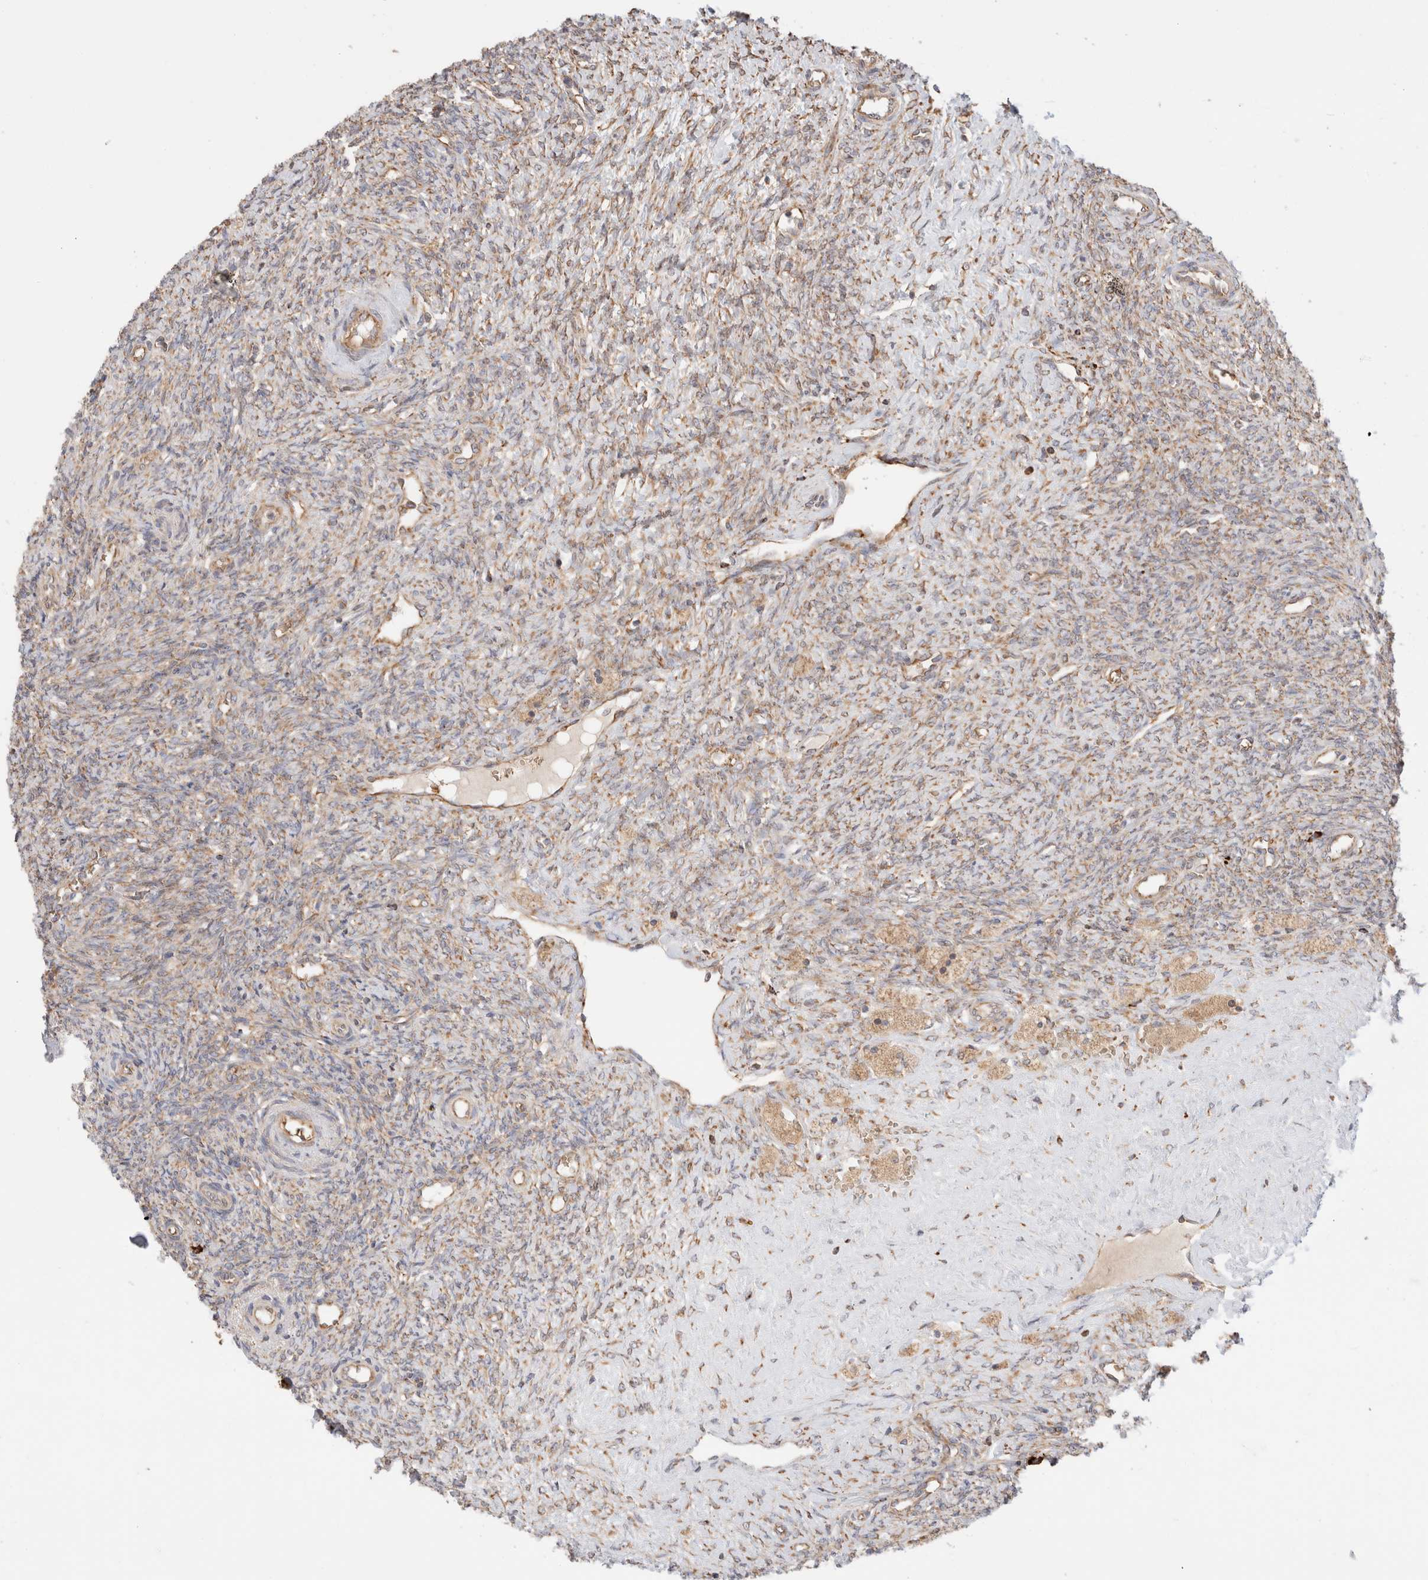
{"staining": {"intensity": "moderate", "quantity": ">75%", "location": "cytoplasmic/membranous"}, "tissue": "ovary", "cell_type": "Follicle cells", "image_type": "normal", "snomed": [{"axis": "morphology", "description": "Normal tissue, NOS"}, {"axis": "topography", "description": "Ovary"}], "caption": "Immunohistochemical staining of benign human ovary shows >75% levels of moderate cytoplasmic/membranous protein staining in about >75% of follicle cells.", "gene": "UTS2B", "patient": {"sex": "female", "age": 41}}